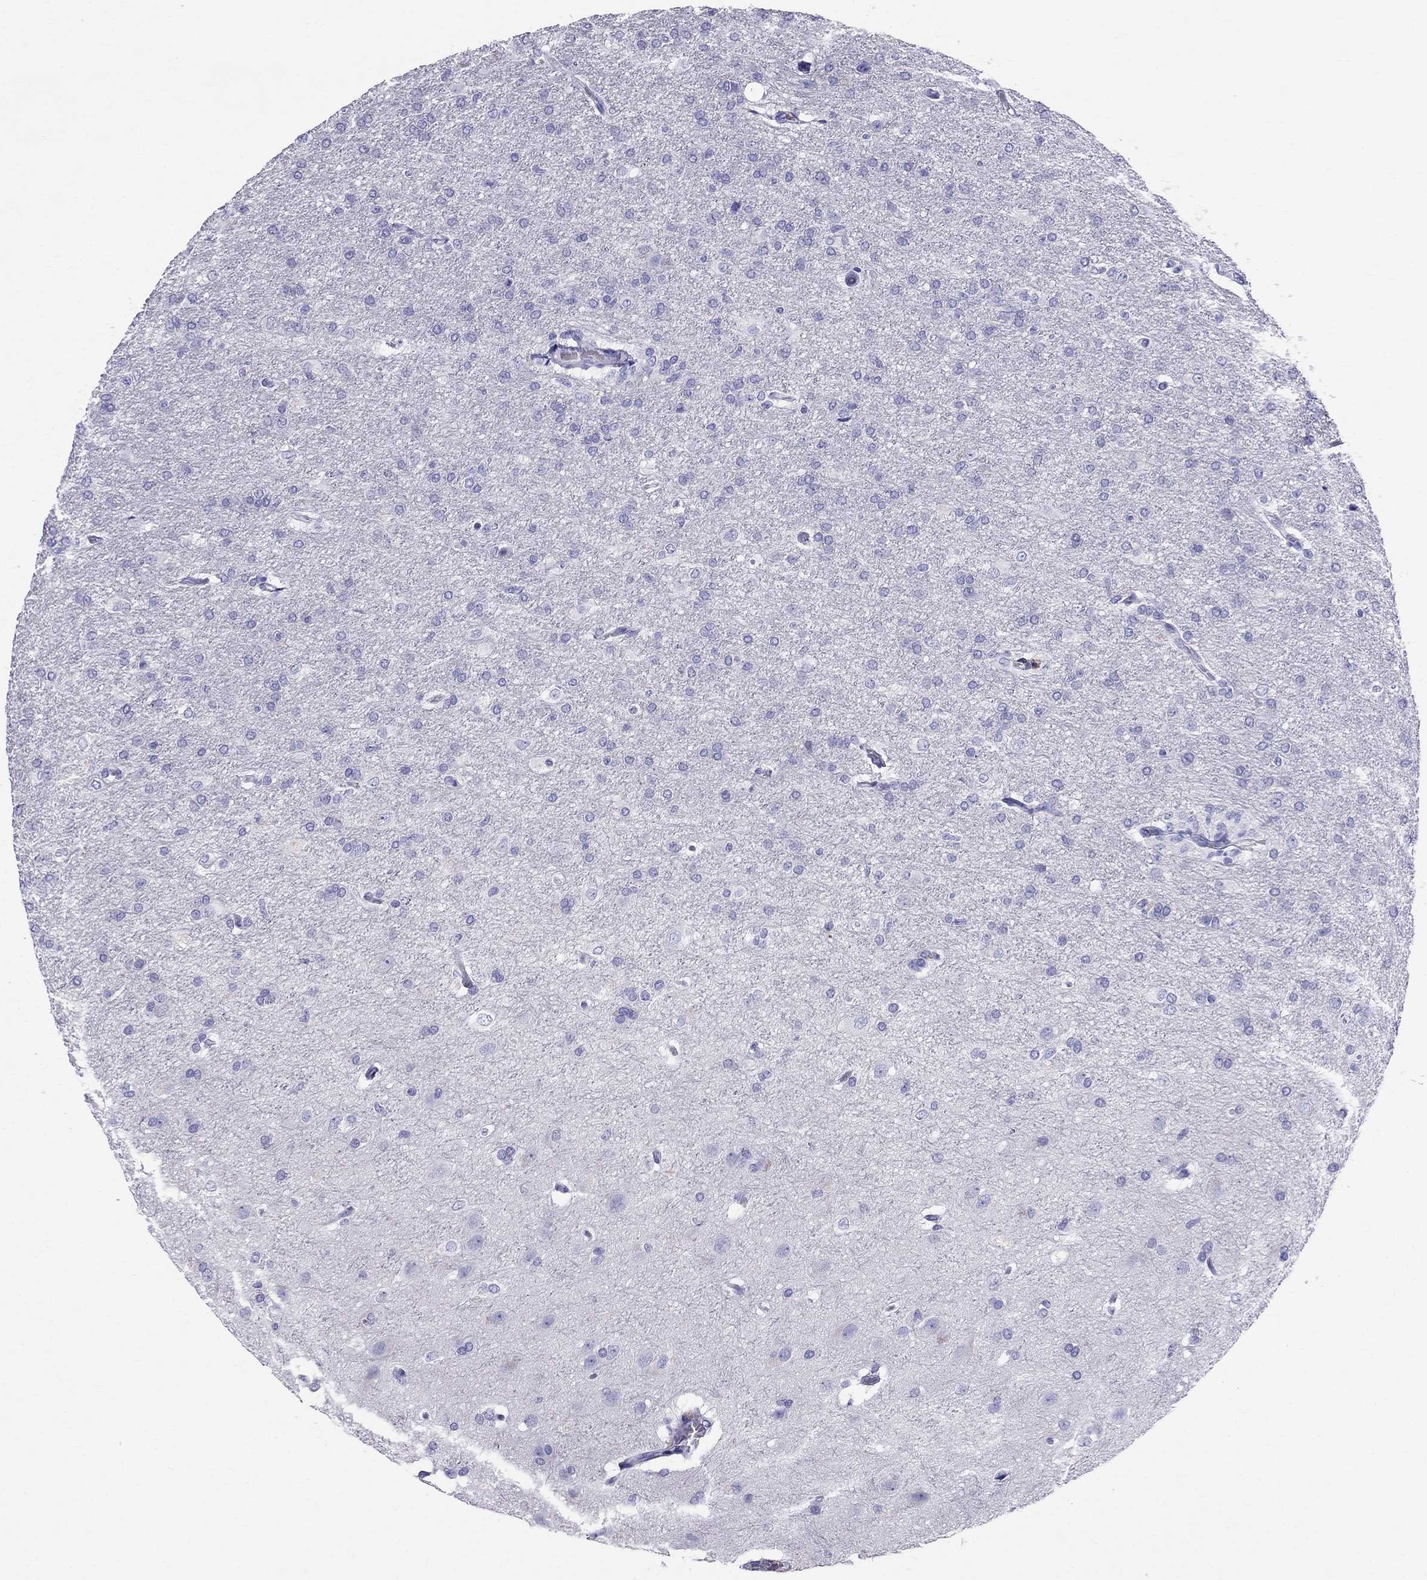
{"staining": {"intensity": "negative", "quantity": "none", "location": "none"}, "tissue": "glioma", "cell_type": "Tumor cells", "image_type": "cancer", "snomed": [{"axis": "morphology", "description": "Glioma, malignant, High grade"}, {"axis": "topography", "description": "Brain"}], "caption": "Immunohistochemistry (IHC) micrograph of human malignant glioma (high-grade) stained for a protein (brown), which displays no staining in tumor cells.", "gene": "DNAAF6", "patient": {"sex": "male", "age": 68}}